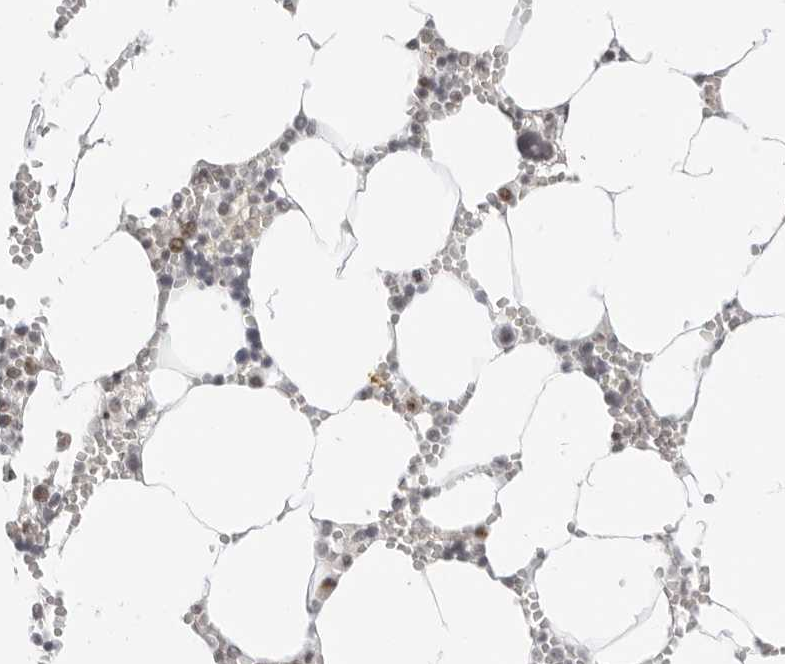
{"staining": {"intensity": "moderate", "quantity": "25%-75%", "location": "nuclear"}, "tissue": "bone marrow", "cell_type": "Hematopoietic cells", "image_type": "normal", "snomed": [{"axis": "morphology", "description": "Normal tissue, NOS"}, {"axis": "topography", "description": "Bone marrow"}], "caption": "This photomicrograph shows IHC staining of unremarkable human bone marrow, with medium moderate nuclear expression in about 25%-75% of hematopoietic cells.", "gene": "MSH6", "patient": {"sex": "male", "age": 70}}